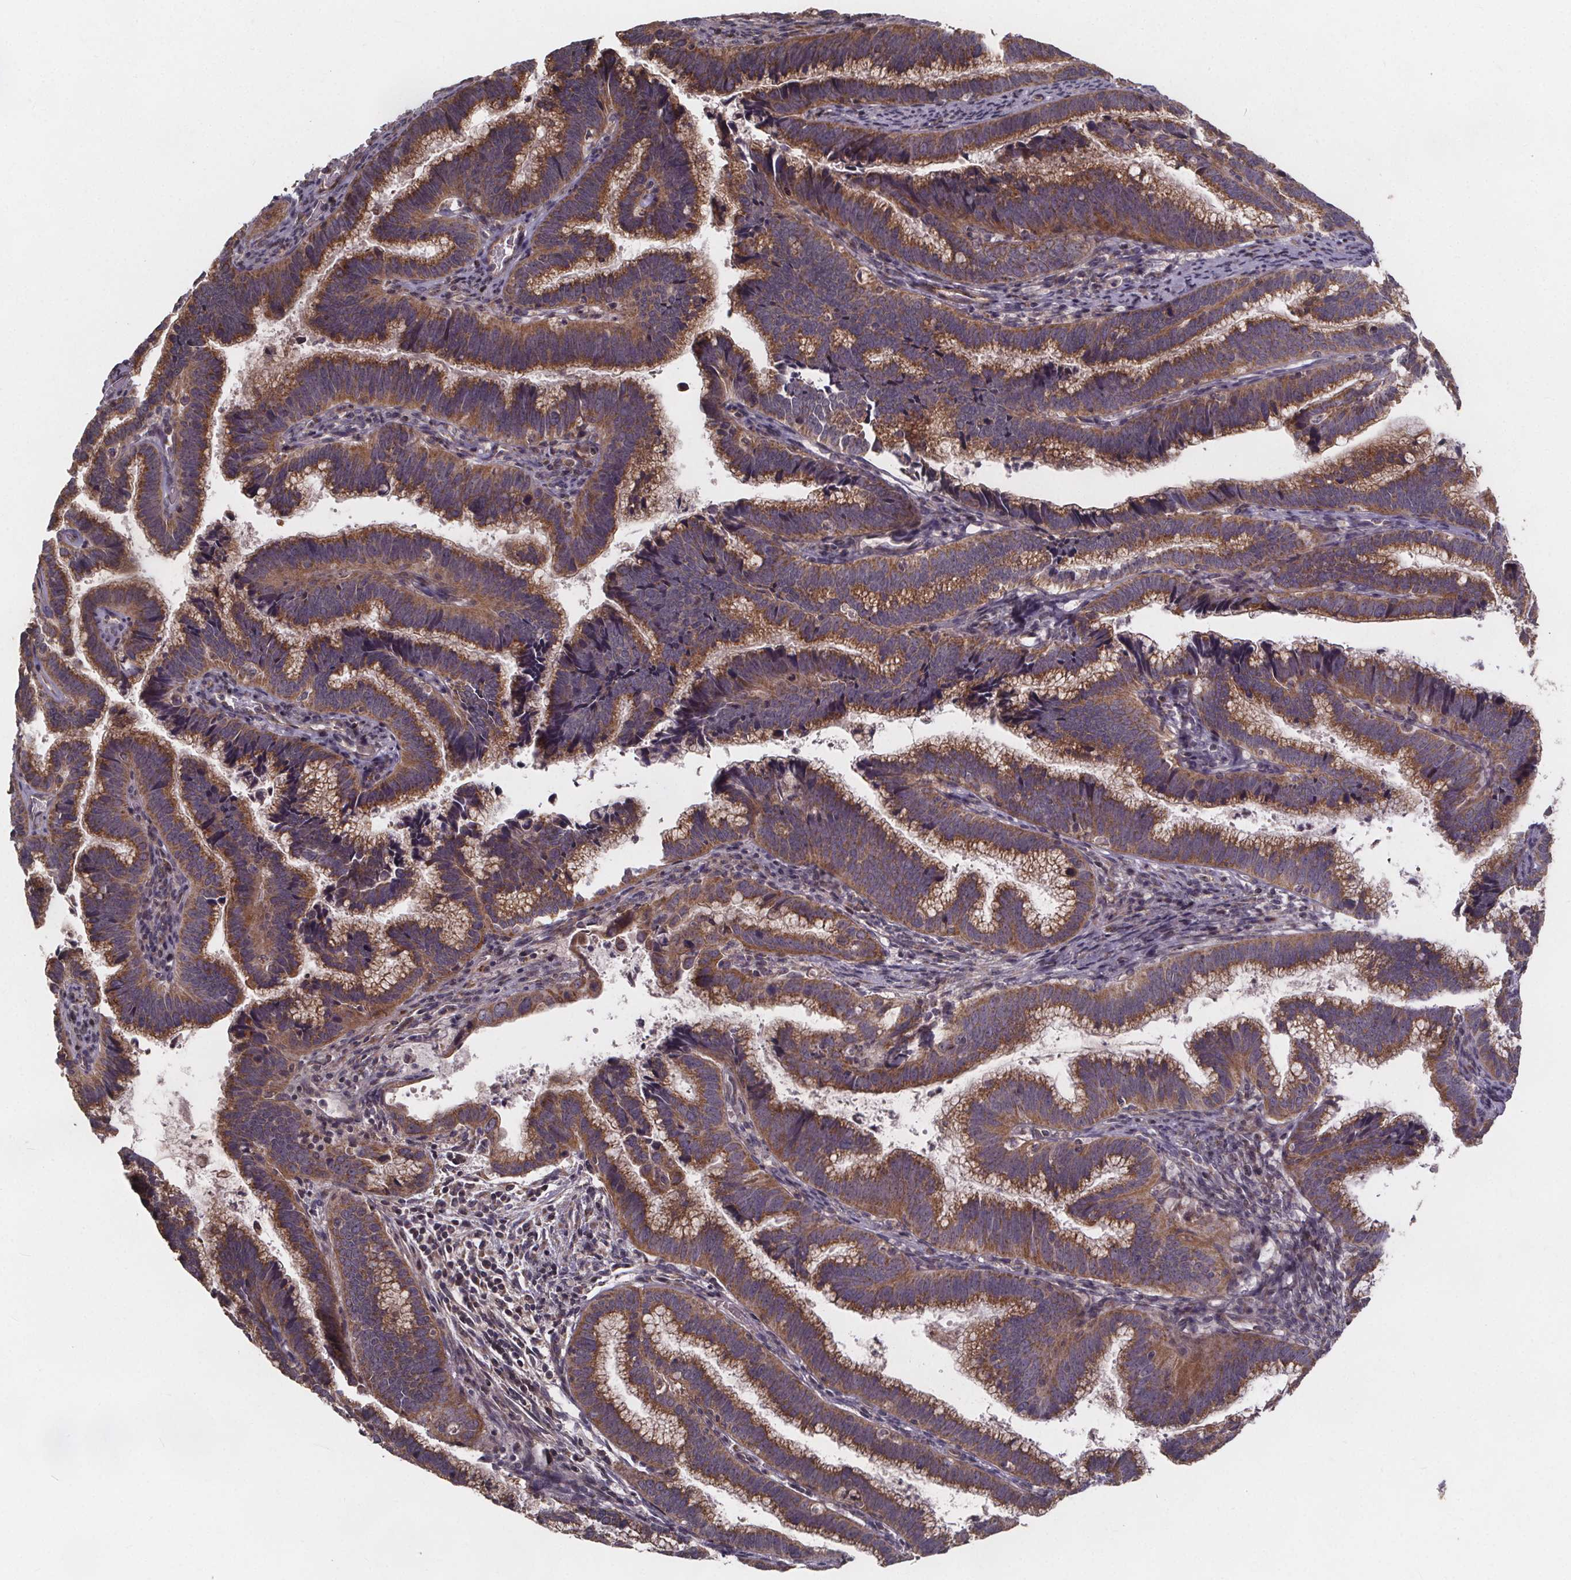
{"staining": {"intensity": "moderate", "quantity": ">75%", "location": "cytoplasmic/membranous"}, "tissue": "cervical cancer", "cell_type": "Tumor cells", "image_type": "cancer", "snomed": [{"axis": "morphology", "description": "Adenocarcinoma, NOS"}, {"axis": "topography", "description": "Cervix"}], "caption": "There is medium levels of moderate cytoplasmic/membranous staining in tumor cells of cervical adenocarcinoma, as demonstrated by immunohistochemical staining (brown color).", "gene": "YME1L1", "patient": {"sex": "female", "age": 61}}